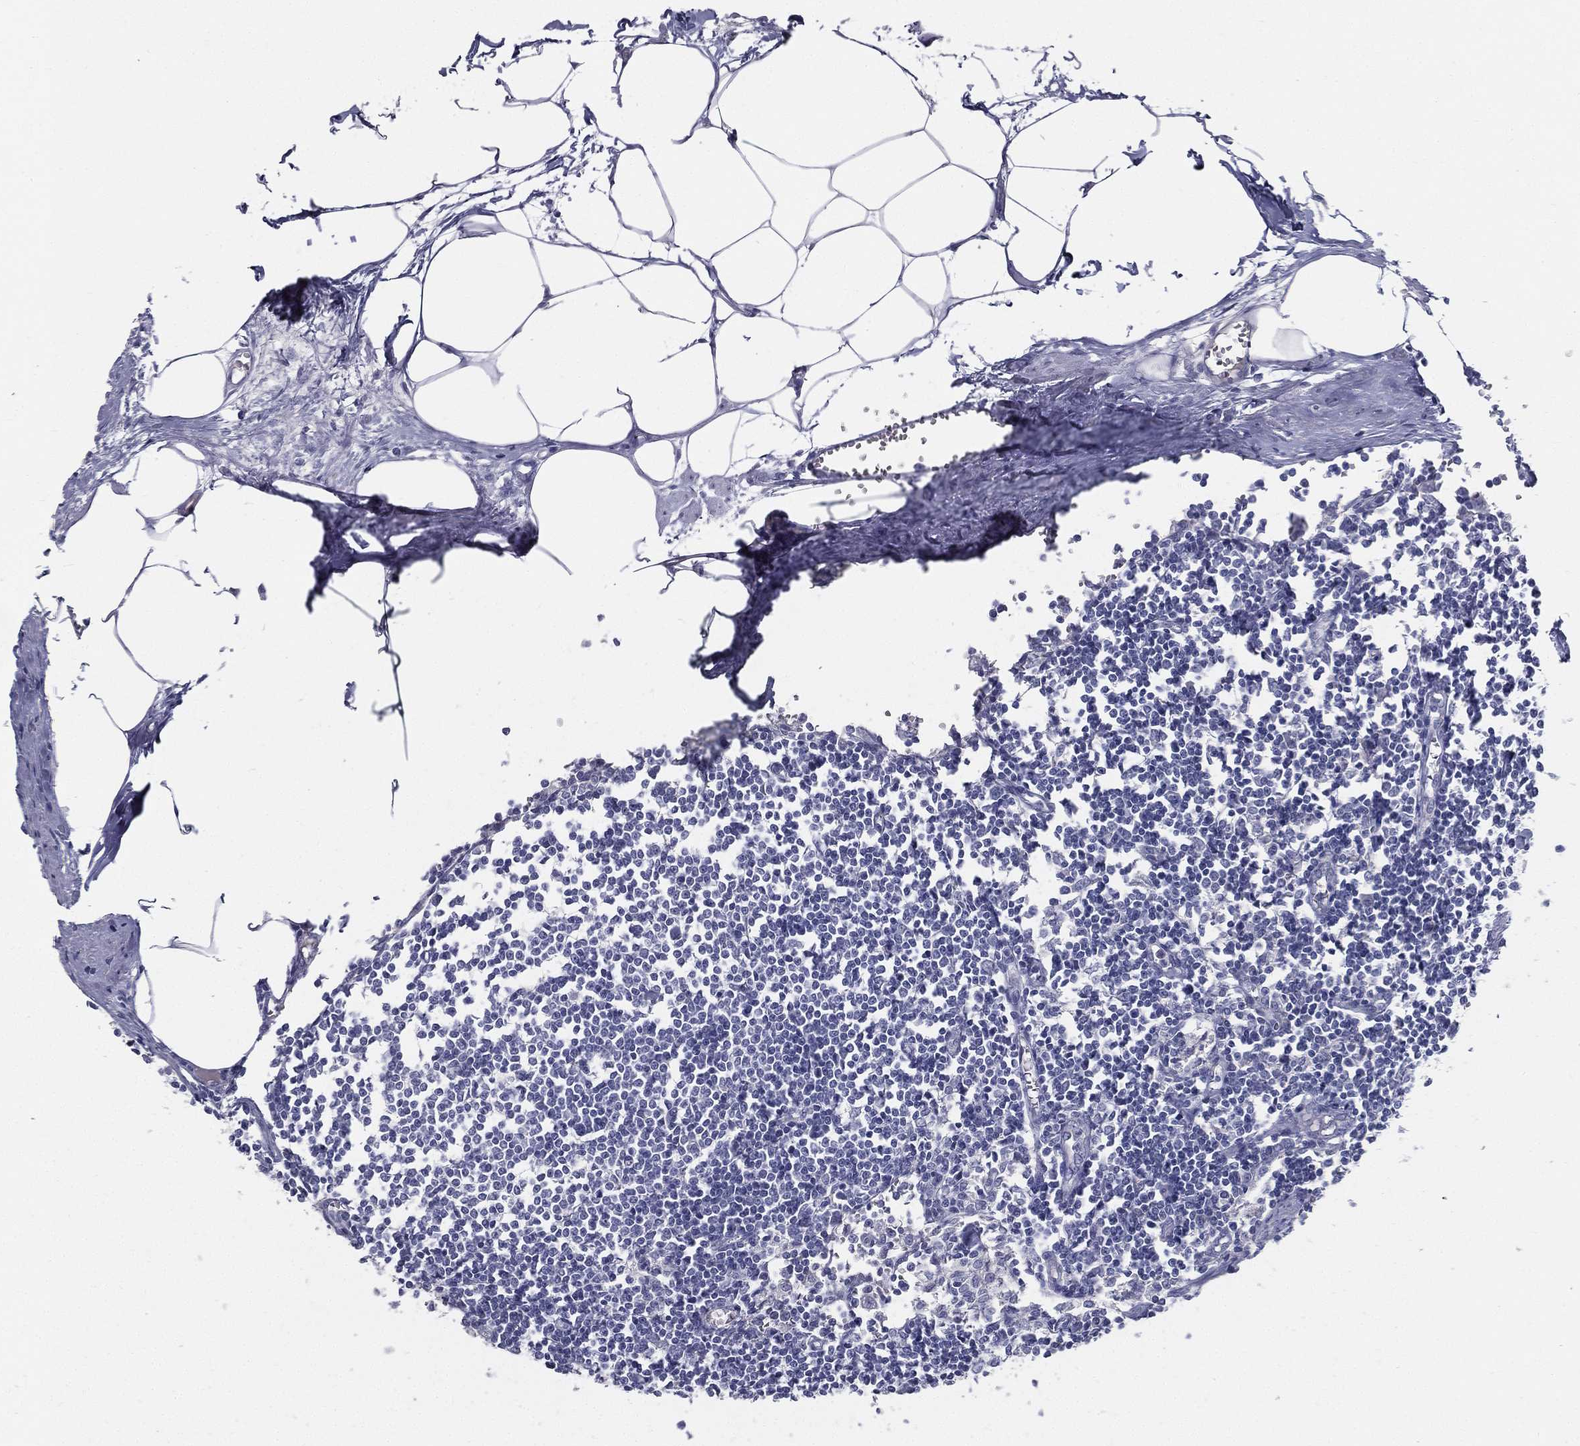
{"staining": {"intensity": "negative", "quantity": "none", "location": "none"}, "tissue": "lymph node", "cell_type": "Germinal center cells", "image_type": "normal", "snomed": [{"axis": "morphology", "description": "Normal tissue, NOS"}, {"axis": "topography", "description": "Lymph node"}], "caption": "IHC micrograph of normal lymph node stained for a protein (brown), which exhibits no expression in germinal center cells. Nuclei are stained in blue.", "gene": "STS", "patient": {"sex": "male", "age": 59}}